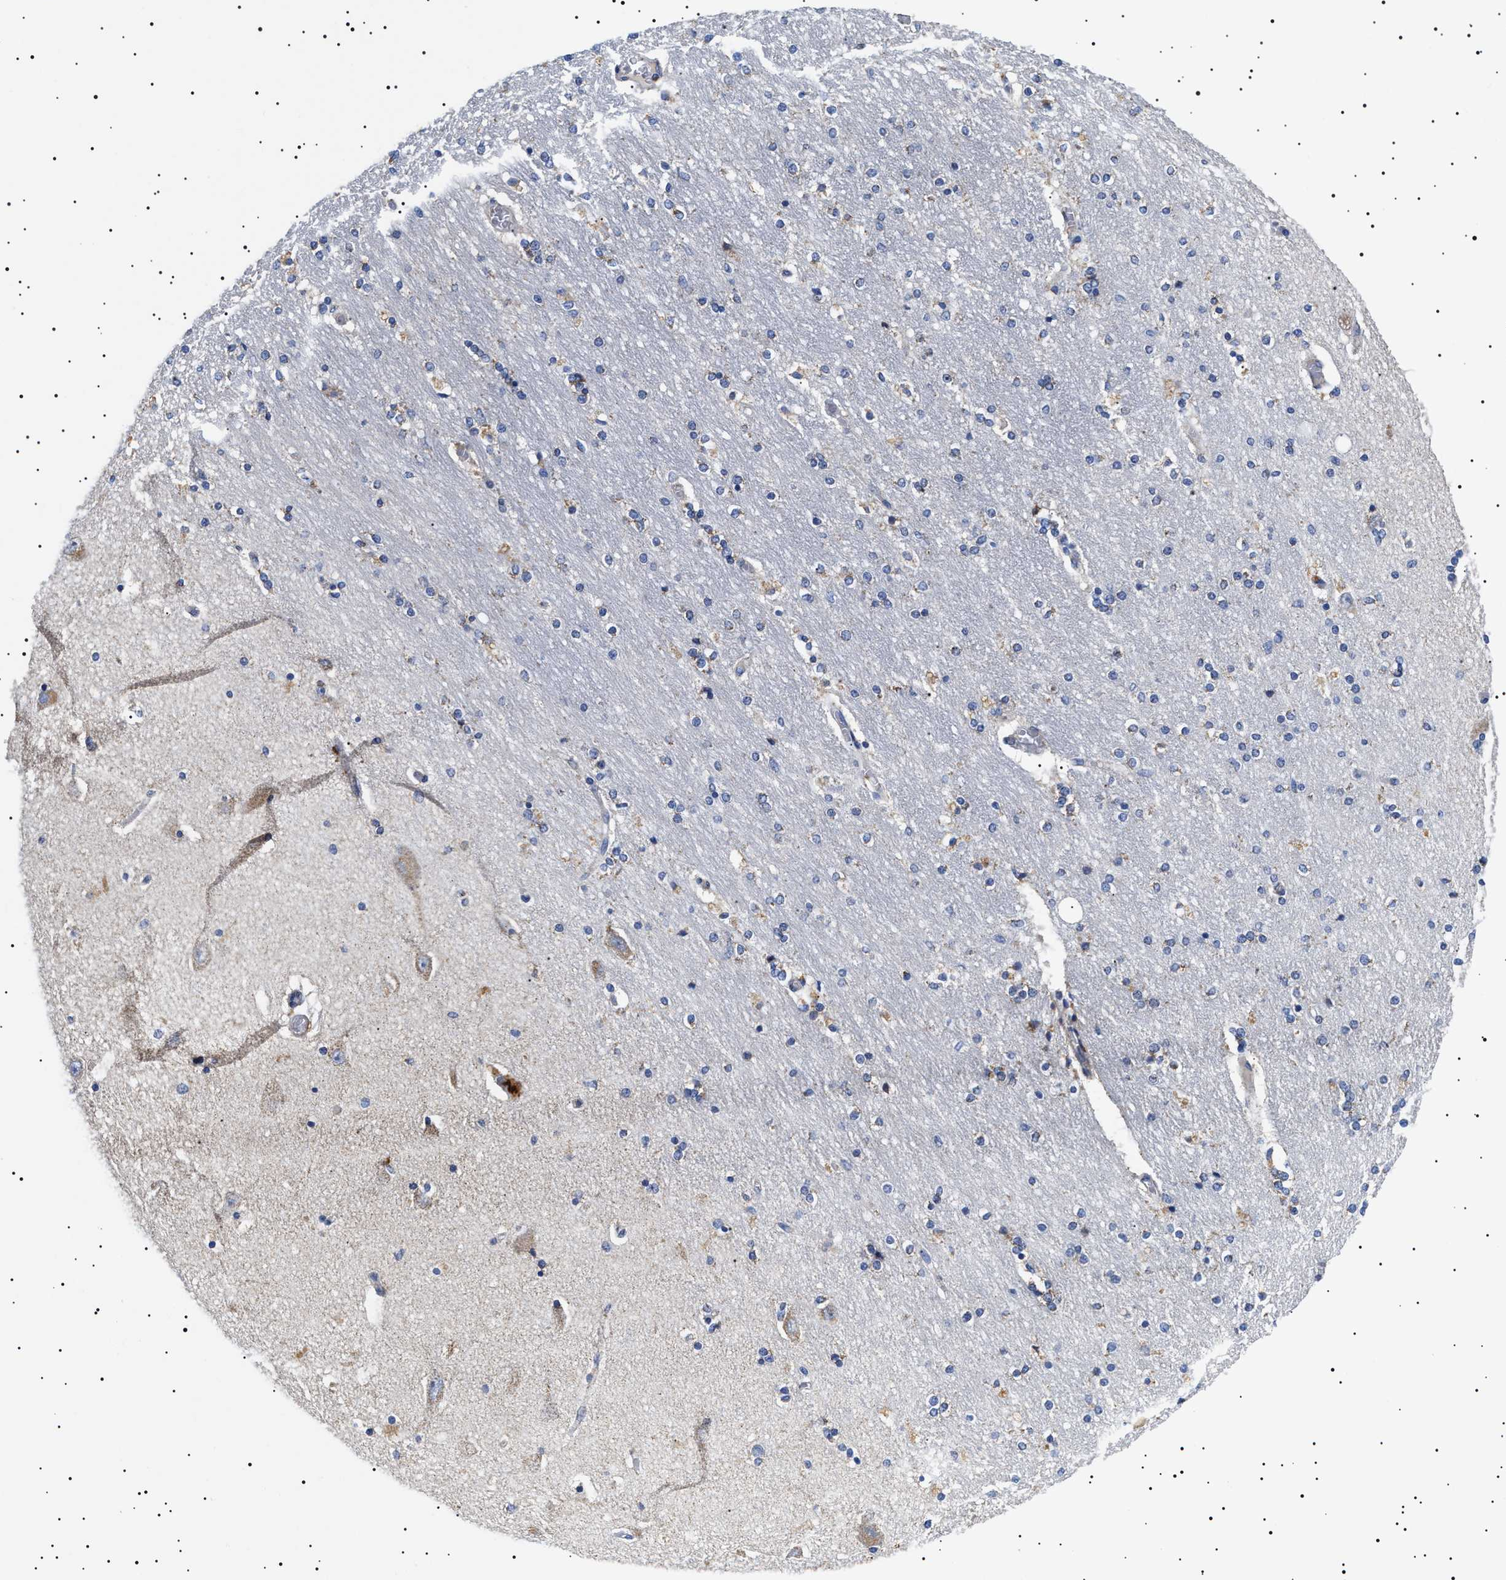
{"staining": {"intensity": "weak", "quantity": "<25%", "location": "cytoplasmic/membranous"}, "tissue": "hippocampus", "cell_type": "Glial cells", "image_type": "normal", "snomed": [{"axis": "morphology", "description": "Normal tissue, NOS"}, {"axis": "topography", "description": "Hippocampus"}], "caption": "Immunohistochemistry photomicrograph of unremarkable hippocampus: human hippocampus stained with DAB shows no significant protein expression in glial cells. (DAB IHC with hematoxylin counter stain).", "gene": "CHRDL2", "patient": {"sex": "female", "age": 54}}